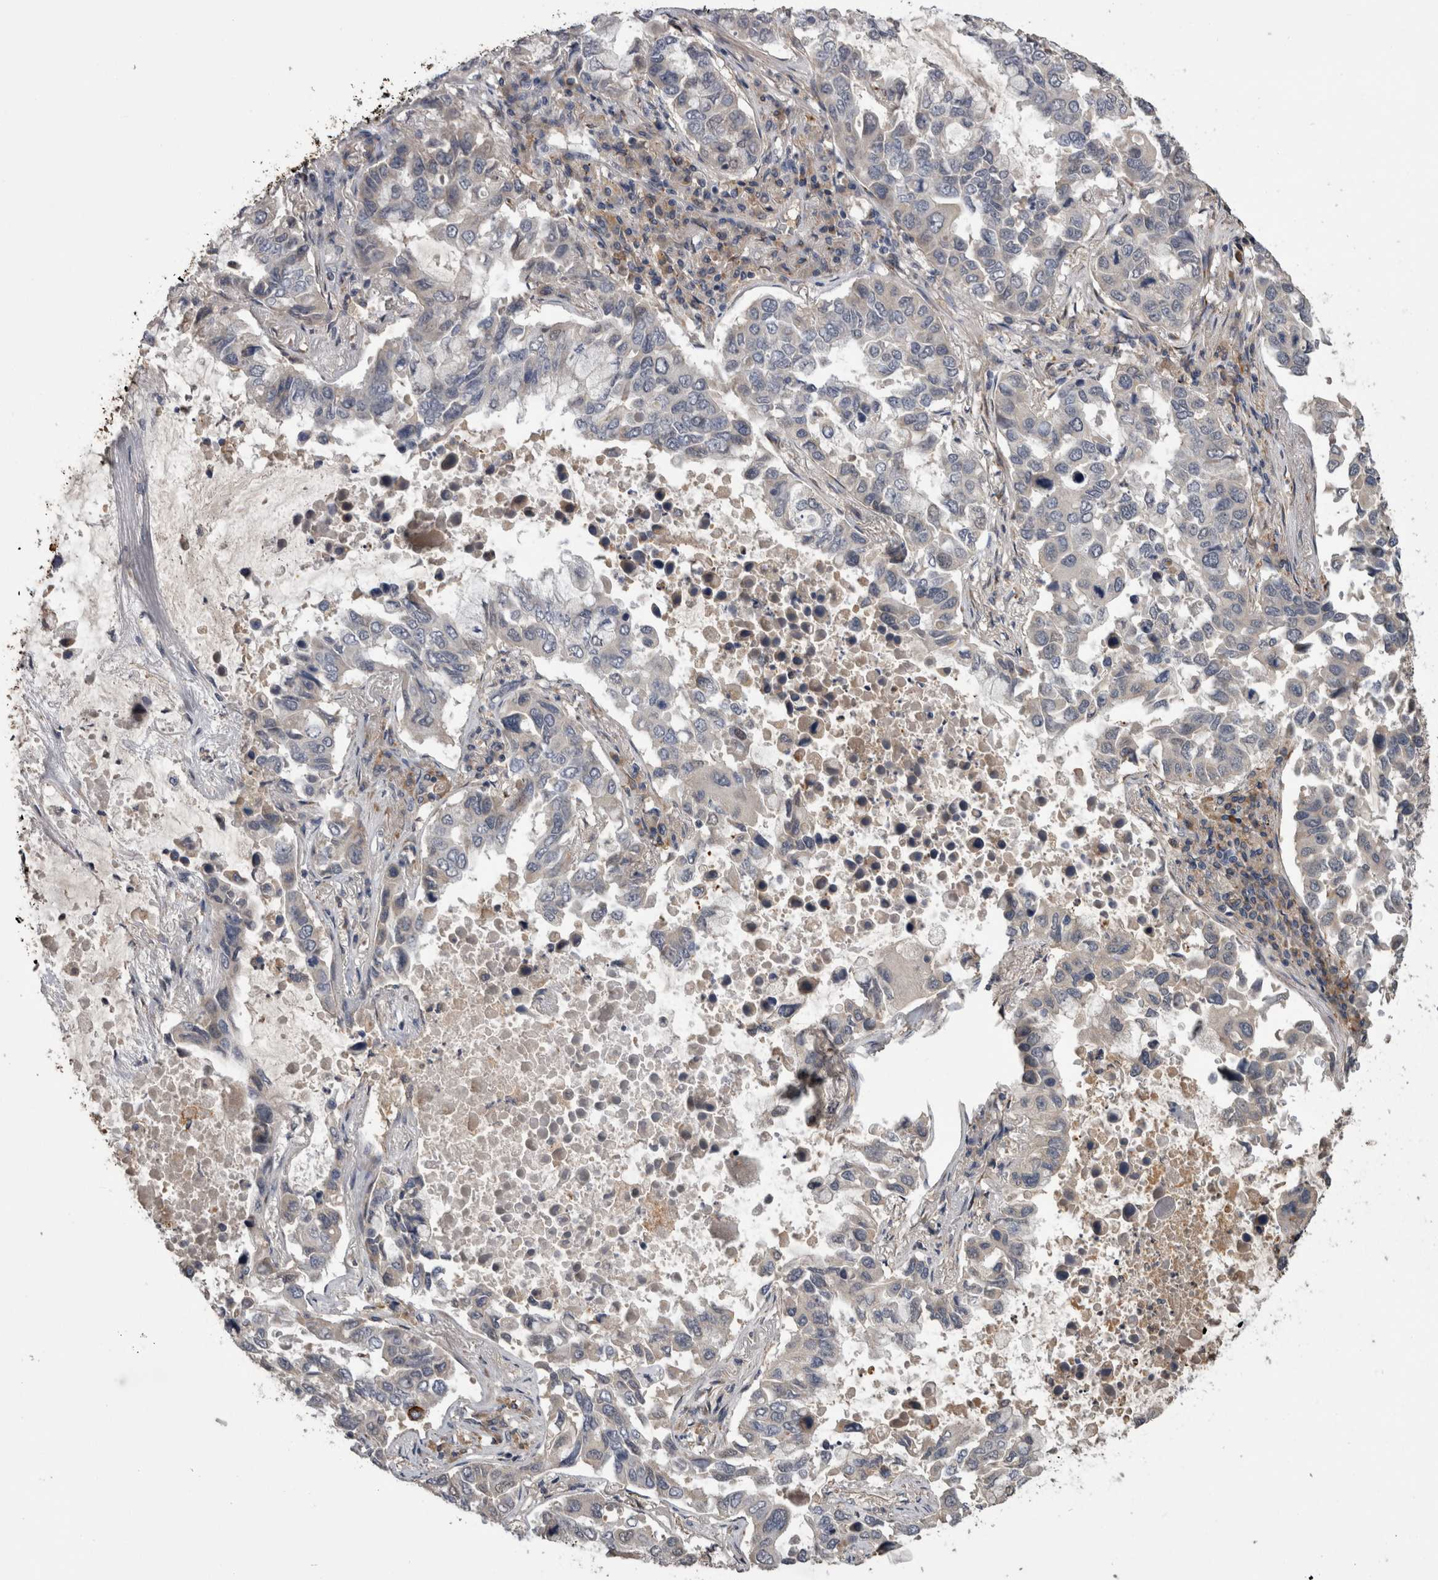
{"staining": {"intensity": "negative", "quantity": "none", "location": "none"}, "tissue": "lung cancer", "cell_type": "Tumor cells", "image_type": "cancer", "snomed": [{"axis": "morphology", "description": "Adenocarcinoma, NOS"}, {"axis": "topography", "description": "Lung"}], "caption": "High magnification brightfield microscopy of lung cancer (adenocarcinoma) stained with DAB (3,3'-diaminobenzidine) (brown) and counterstained with hematoxylin (blue): tumor cells show no significant staining. (Brightfield microscopy of DAB immunohistochemistry (IHC) at high magnification).", "gene": "ANXA13", "patient": {"sex": "male", "age": 64}}